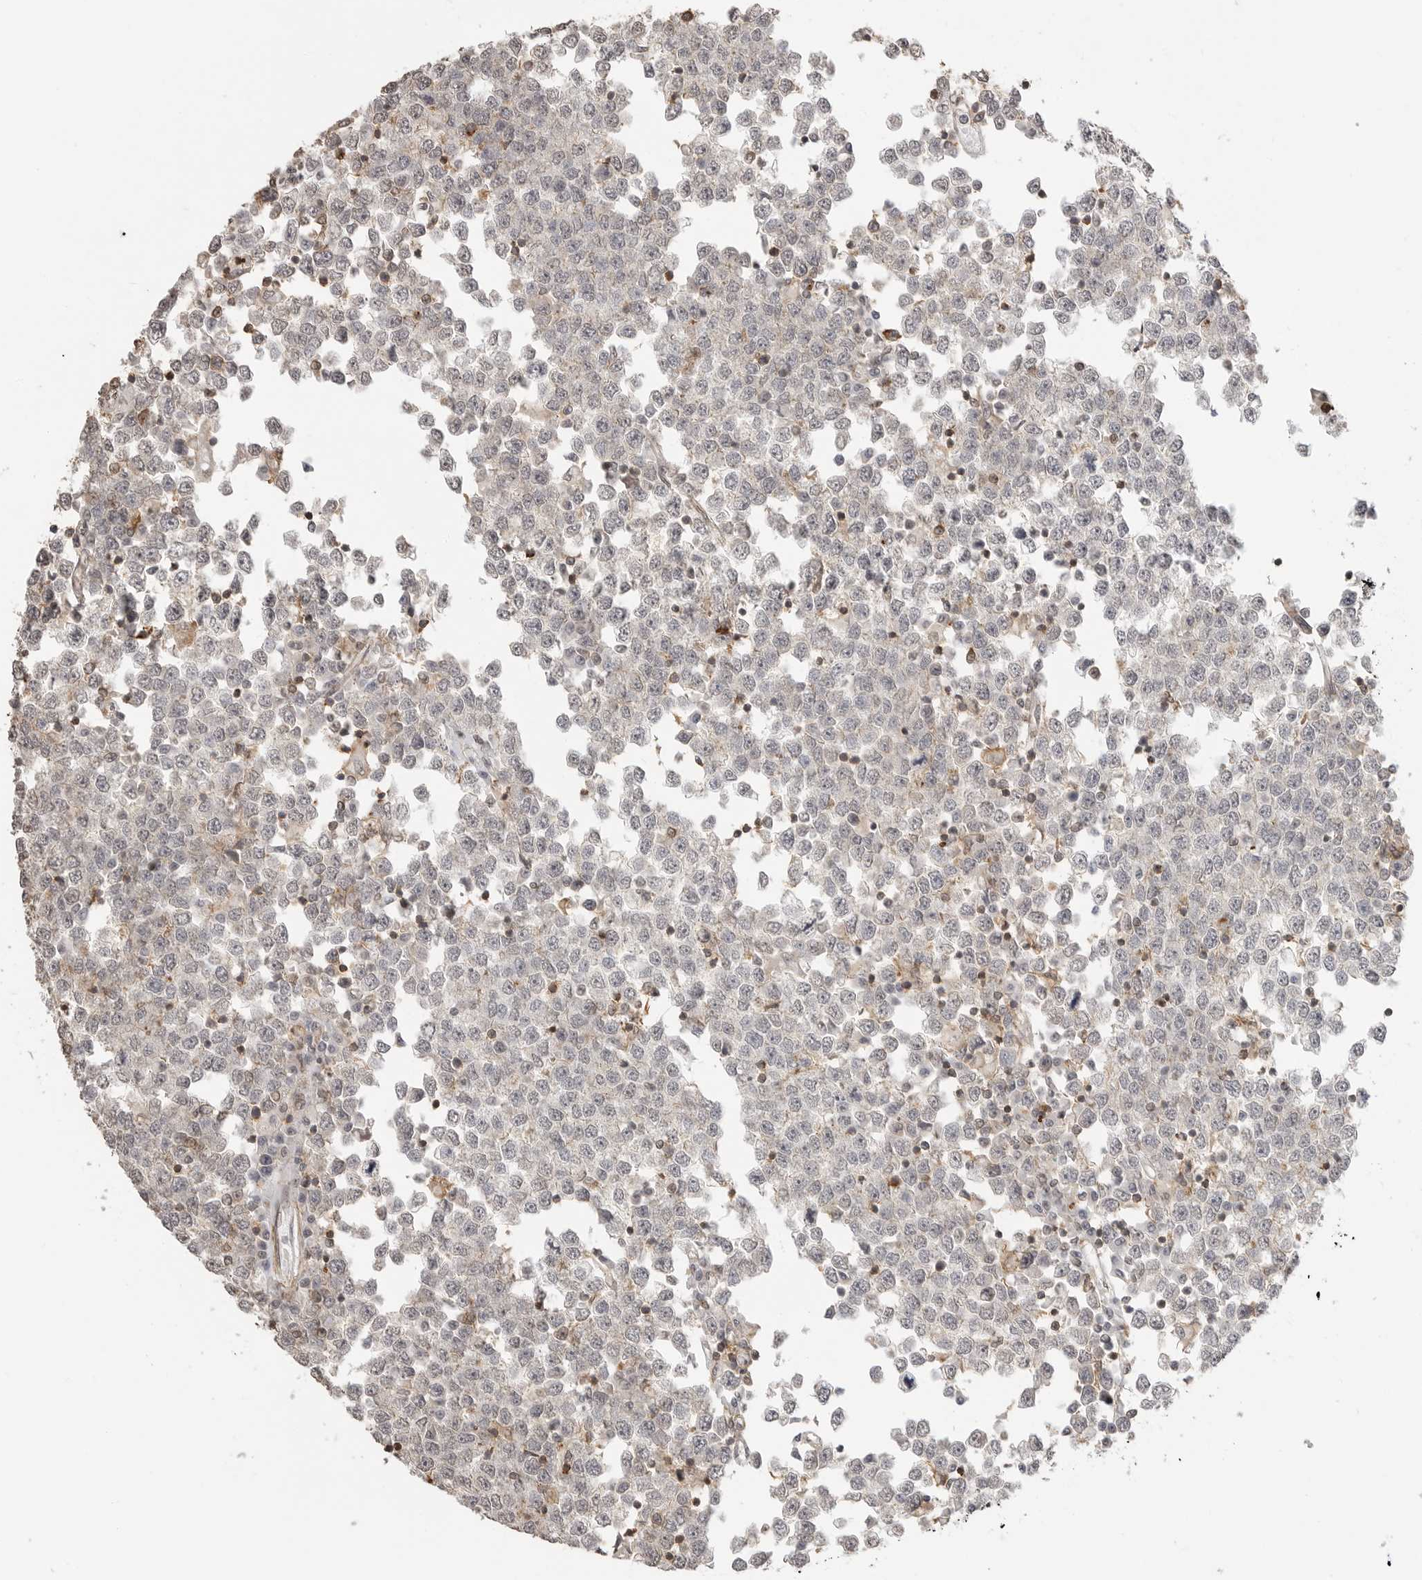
{"staining": {"intensity": "negative", "quantity": "none", "location": "none"}, "tissue": "testis cancer", "cell_type": "Tumor cells", "image_type": "cancer", "snomed": [{"axis": "morphology", "description": "Seminoma, NOS"}, {"axis": "topography", "description": "Testis"}], "caption": "This is an IHC image of testis seminoma. There is no expression in tumor cells.", "gene": "GPC2", "patient": {"sex": "male", "age": 65}}